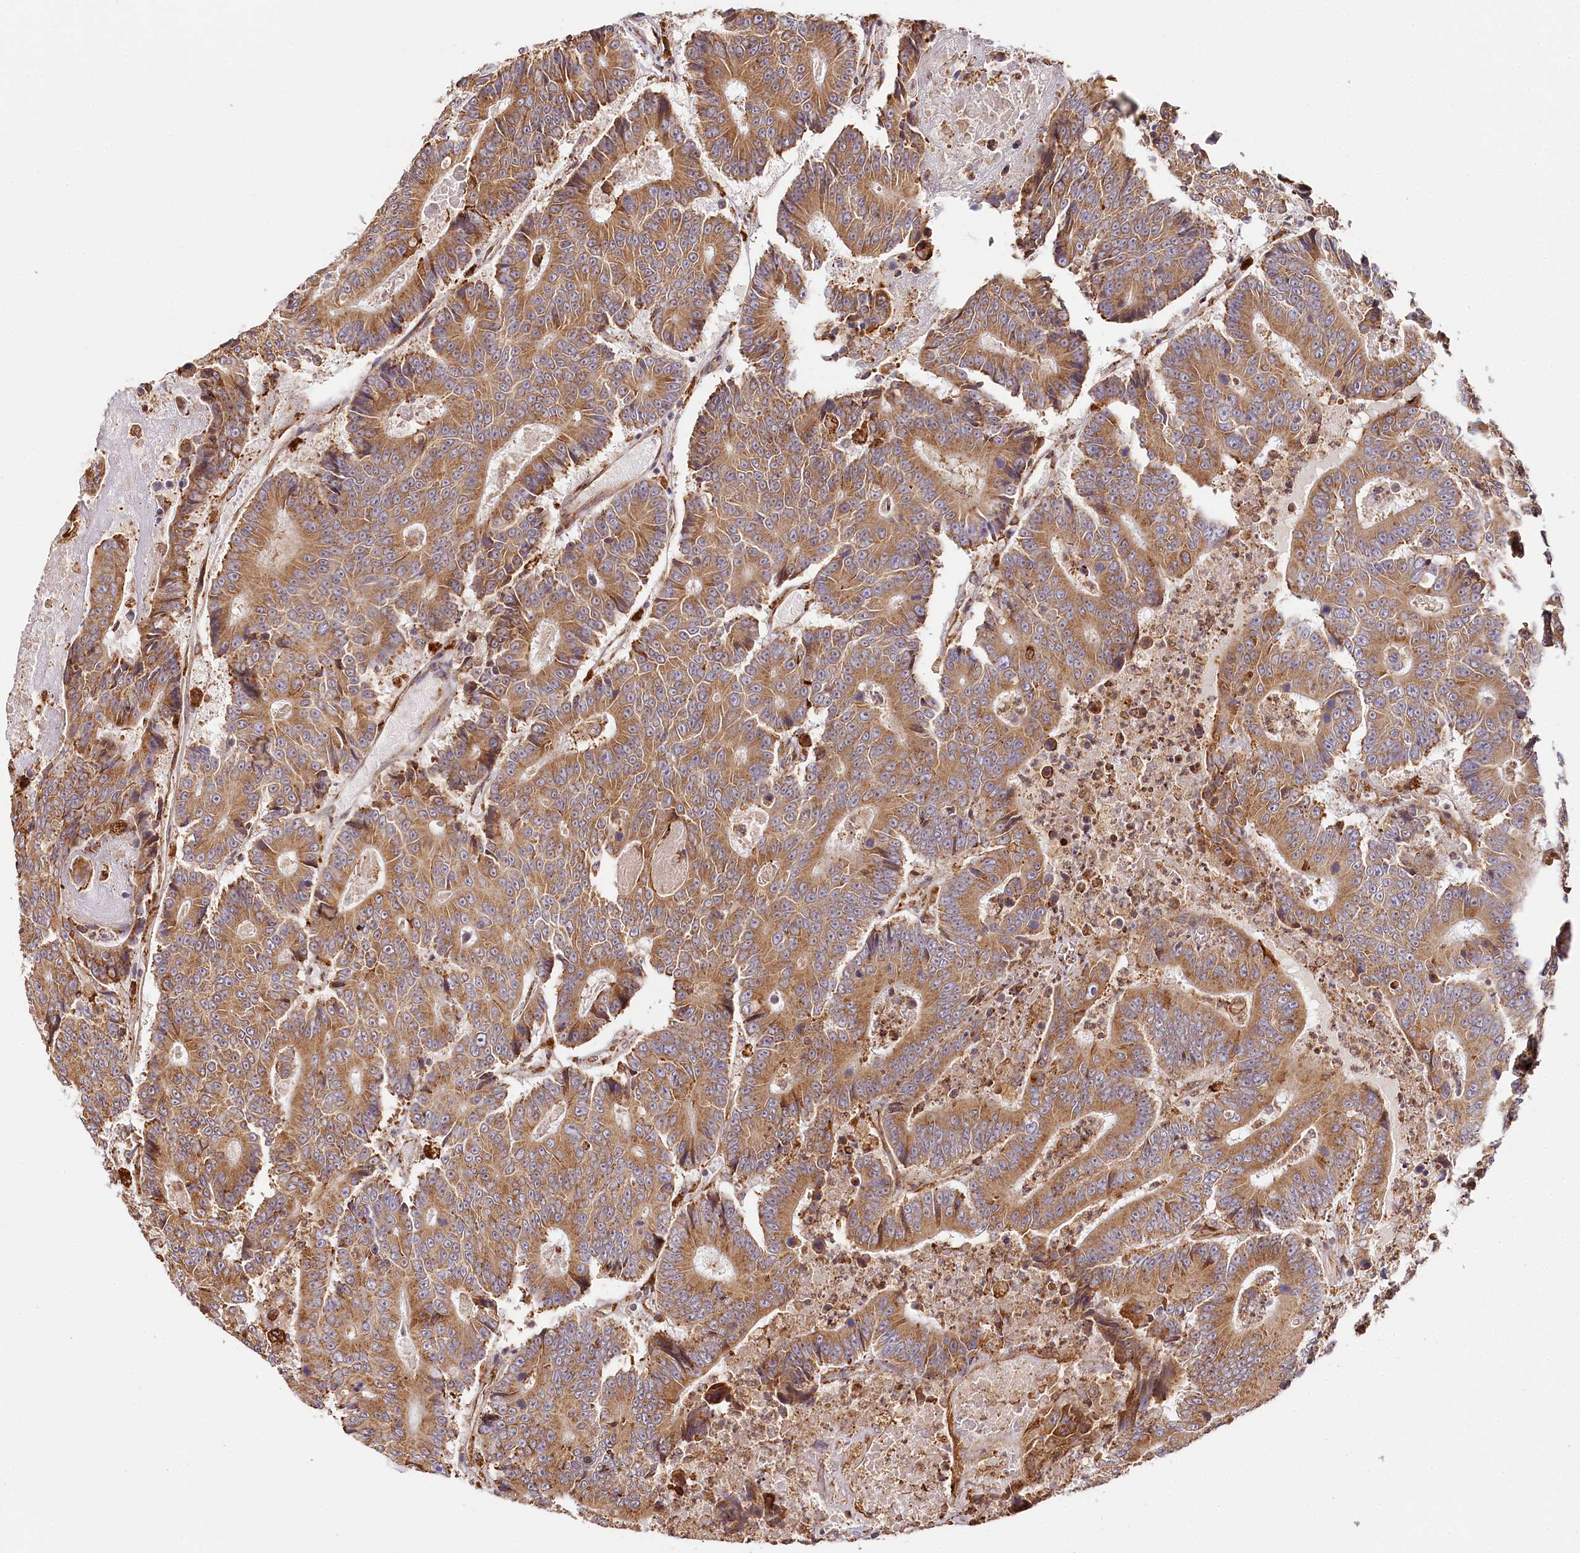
{"staining": {"intensity": "strong", "quantity": ">75%", "location": "cytoplasmic/membranous"}, "tissue": "colorectal cancer", "cell_type": "Tumor cells", "image_type": "cancer", "snomed": [{"axis": "morphology", "description": "Adenocarcinoma, NOS"}, {"axis": "topography", "description": "Colon"}], "caption": "Protein staining displays strong cytoplasmic/membranous expression in approximately >75% of tumor cells in colorectal adenocarcinoma.", "gene": "VEGFA", "patient": {"sex": "male", "age": 83}}